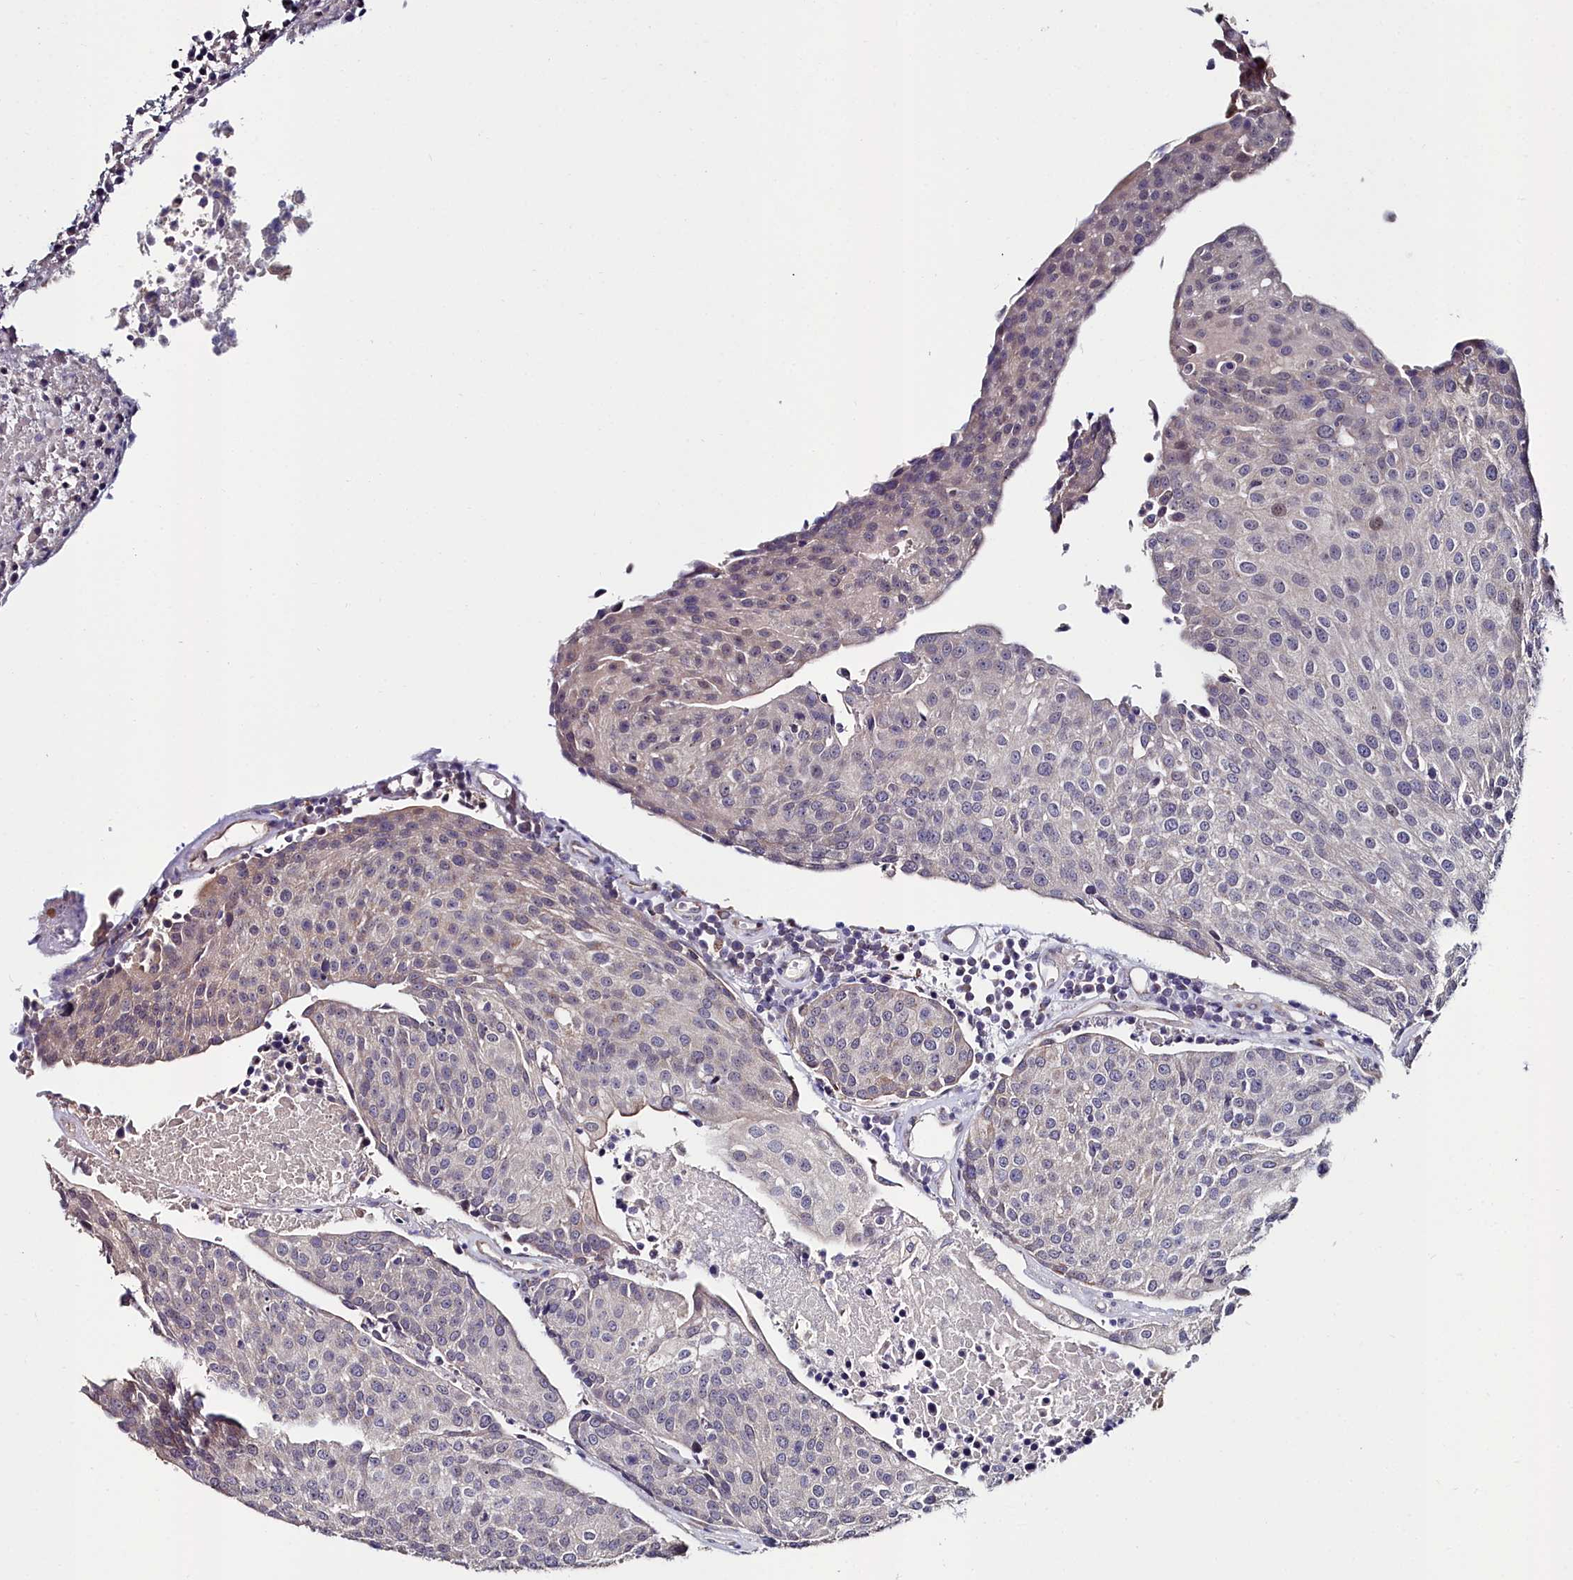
{"staining": {"intensity": "weak", "quantity": "<25%", "location": "cytoplasmic/membranous"}, "tissue": "urothelial cancer", "cell_type": "Tumor cells", "image_type": "cancer", "snomed": [{"axis": "morphology", "description": "Urothelial carcinoma, High grade"}, {"axis": "topography", "description": "Urinary bladder"}], "caption": "Protein analysis of urothelial cancer exhibits no significant staining in tumor cells.", "gene": "C4orf19", "patient": {"sex": "female", "age": 85}}